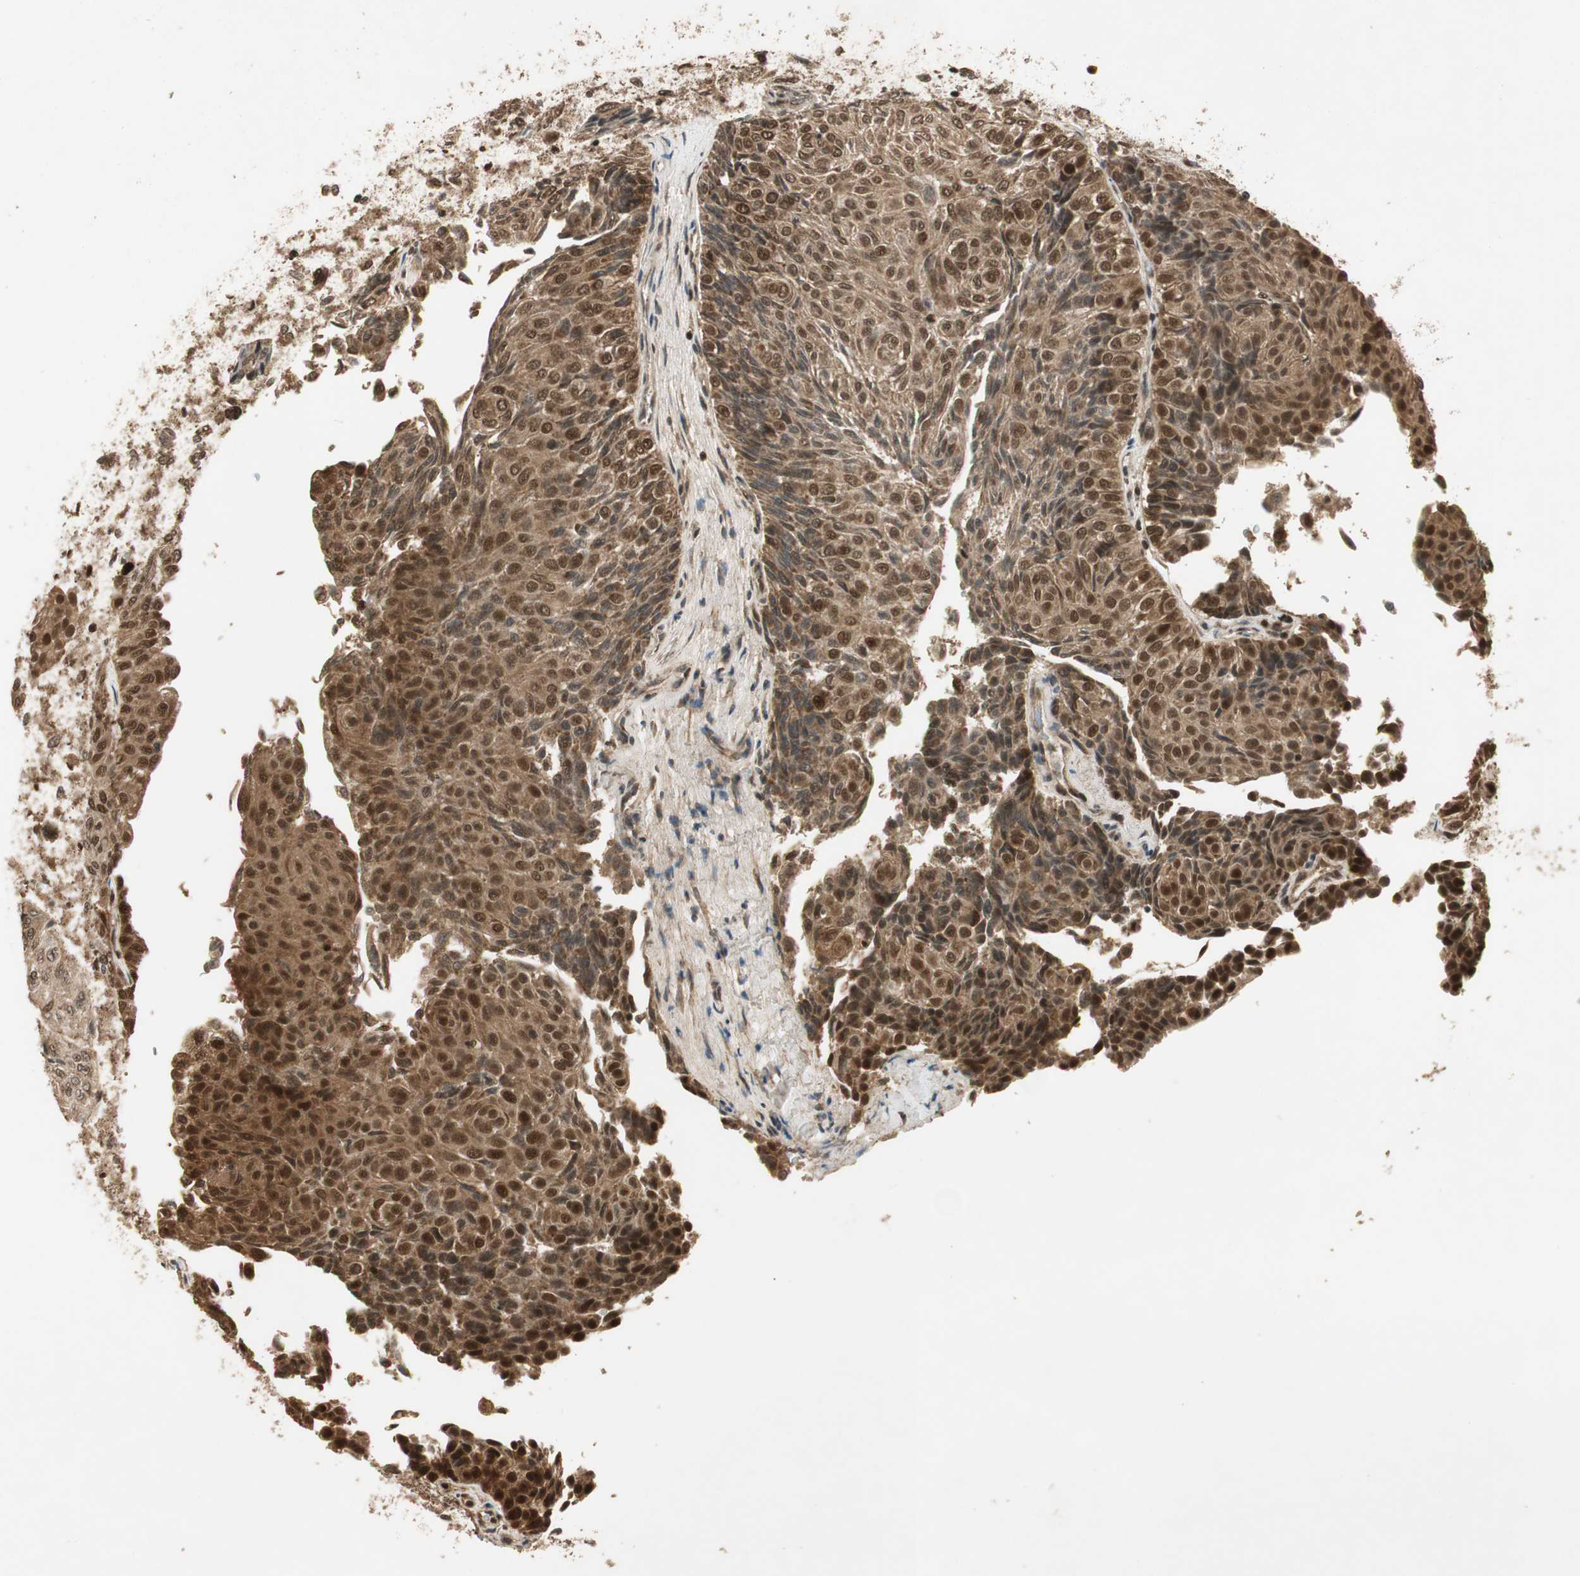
{"staining": {"intensity": "strong", "quantity": ">75%", "location": "cytoplasmic/membranous,nuclear"}, "tissue": "urothelial cancer", "cell_type": "Tumor cells", "image_type": "cancer", "snomed": [{"axis": "morphology", "description": "Urothelial carcinoma, Low grade"}, {"axis": "topography", "description": "Urinary bladder"}], "caption": "Immunohistochemistry (IHC) micrograph of urothelial cancer stained for a protein (brown), which exhibits high levels of strong cytoplasmic/membranous and nuclear expression in approximately >75% of tumor cells.", "gene": "RPA3", "patient": {"sex": "male", "age": 78}}